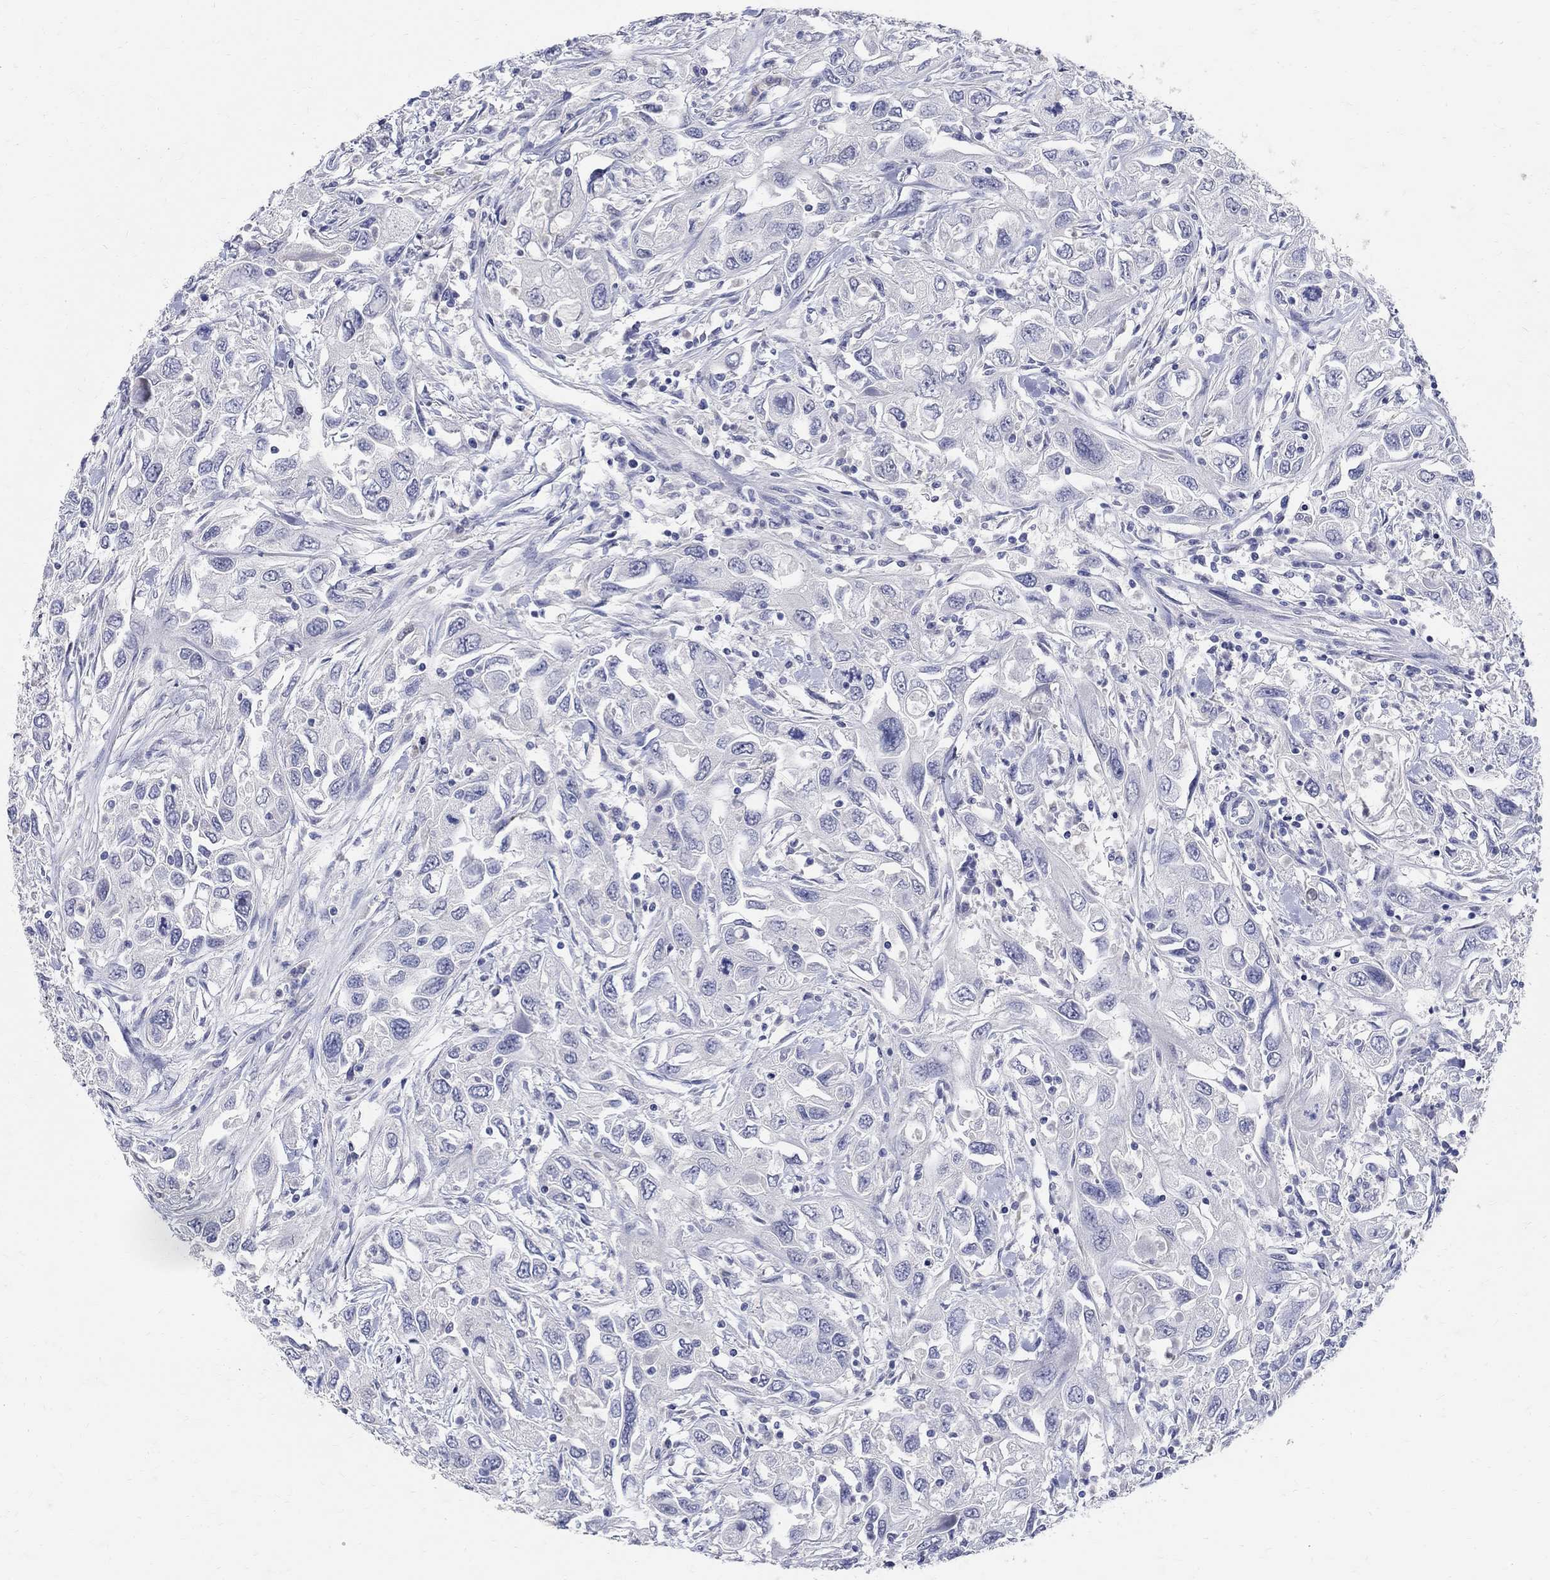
{"staining": {"intensity": "negative", "quantity": "none", "location": "none"}, "tissue": "urothelial cancer", "cell_type": "Tumor cells", "image_type": "cancer", "snomed": [{"axis": "morphology", "description": "Urothelial carcinoma, High grade"}, {"axis": "topography", "description": "Urinary bladder"}], "caption": "A micrograph of human urothelial carcinoma (high-grade) is negative for staining in tumor cells. The staining was performed using DAB to visualize the protein expression in brown, while the nuclei were stained in blue with hematoxylin (Magnification: 20x).", "gene": "SOX2", "patient": {"sex": "male", "age": 76}}